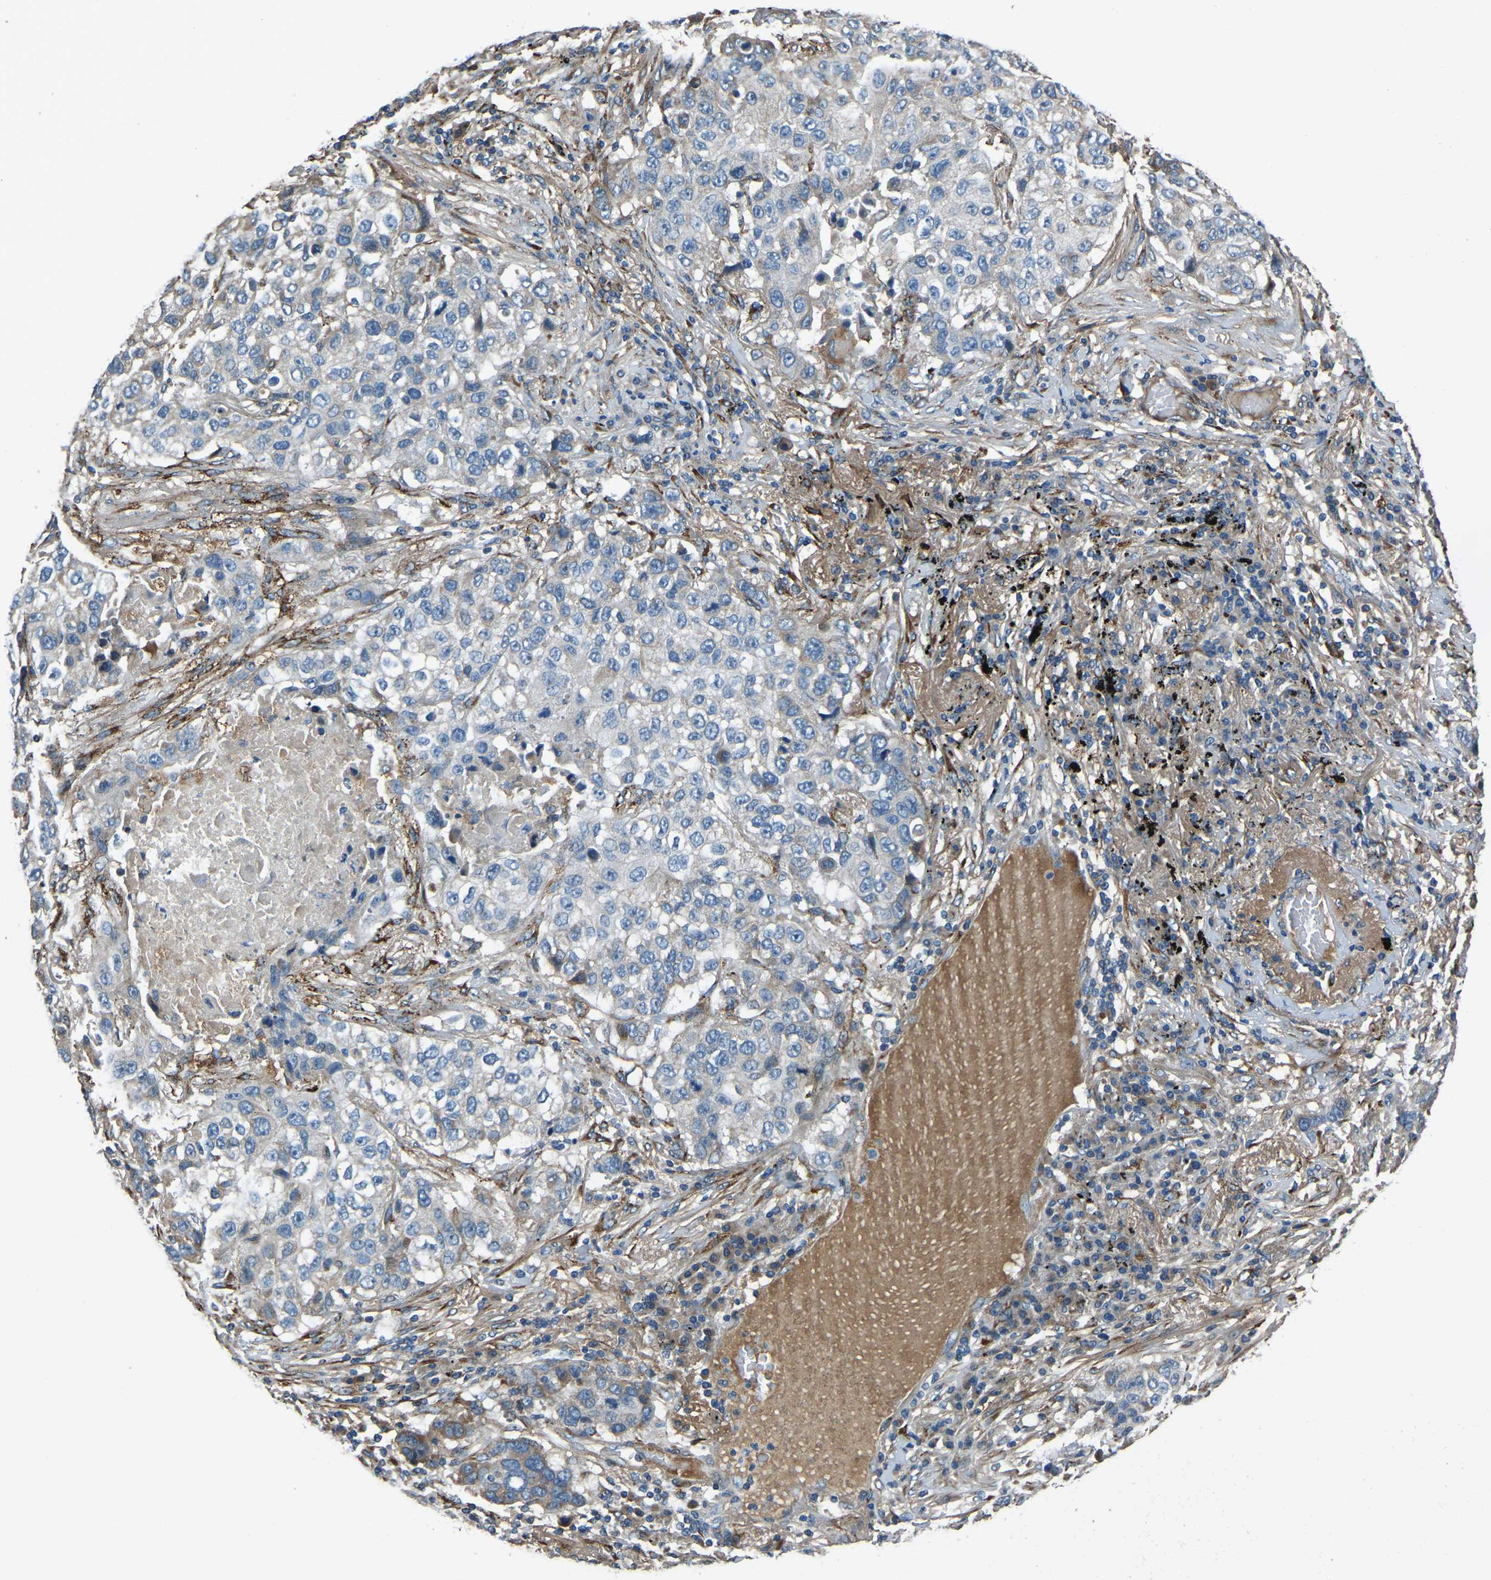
{"staining": {"intensity": "negative", "quantity": "none", "location": "none"}, "tissue": "lung cancer", "cell_type": "Tumor cells", "image_type": "cancer", "snomed": [{"axis": "morphology", "description": "Squamous cell carcinoma, NOS"}, {"axis": "topography", "description": "Lung"}], "caption": "Immunohistochemistry photomicrograph of neoplastic tissue: human lung cancer stained with DAB shows no significant protein expression in tumor cells.", "gene": "COL3A1", "patient": {"sex": "male", "age": 57}}